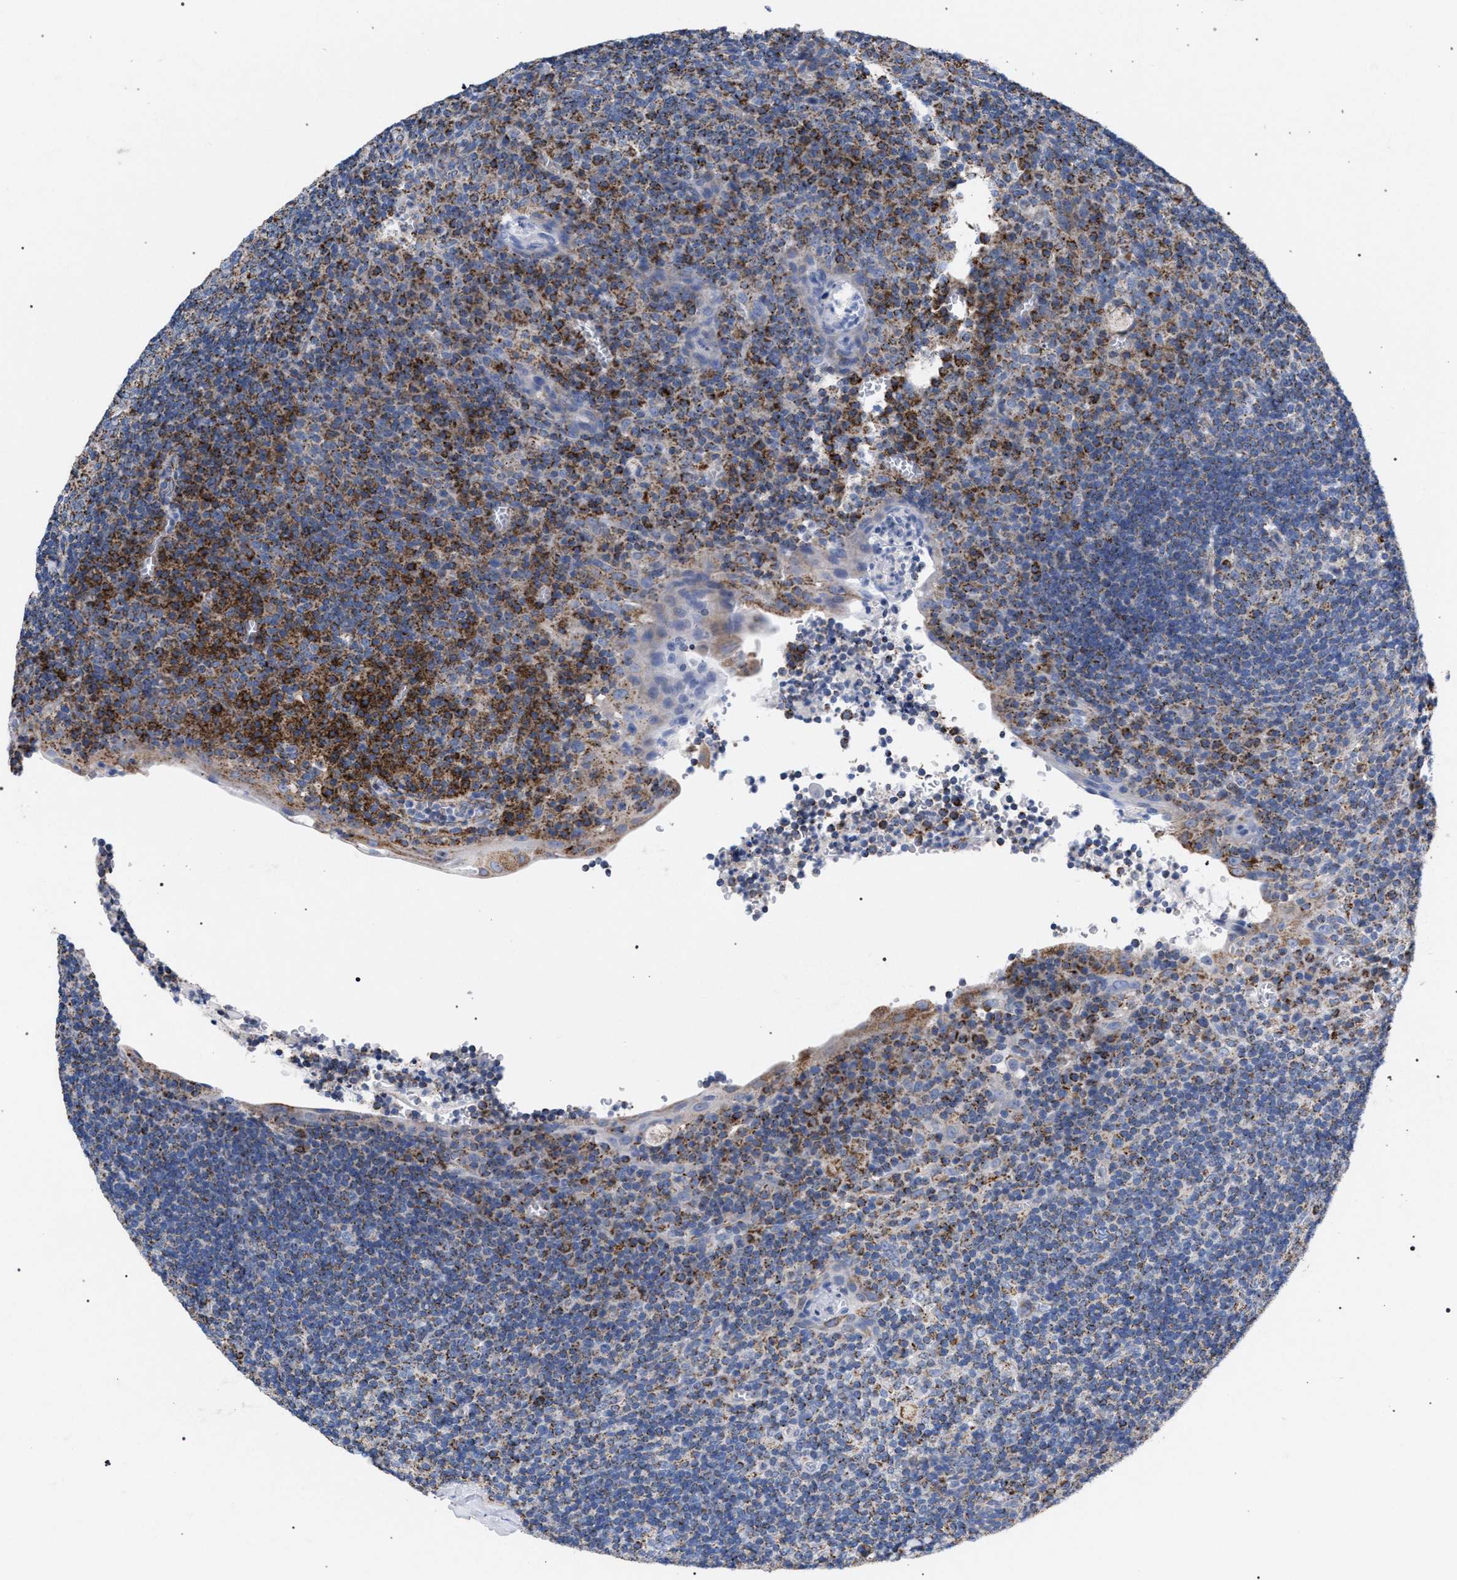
{"staining": {"intensity": "moderate", "quantity": "<25%", "location": "cytoplasmic/membranous"}, "tissue": "tonsil", "cell_type": "Germinal center cells", "image_type": "normal", "snomed": [{"axis": "morphology", "description": "Normal tissue, NOS"}, {"axis": "topography", "description": "Tonsil"}], "caption": "Protein expression analysis of normal human tonsil reveals moderate cytoplasmic/membranous staining in approximately <25% of germinal center cells. Ihc stains the protein of interest in brown and the nuclei are stained blue.", "gene": "ACADS", "patient": {"sex": "male", "age": 37}}